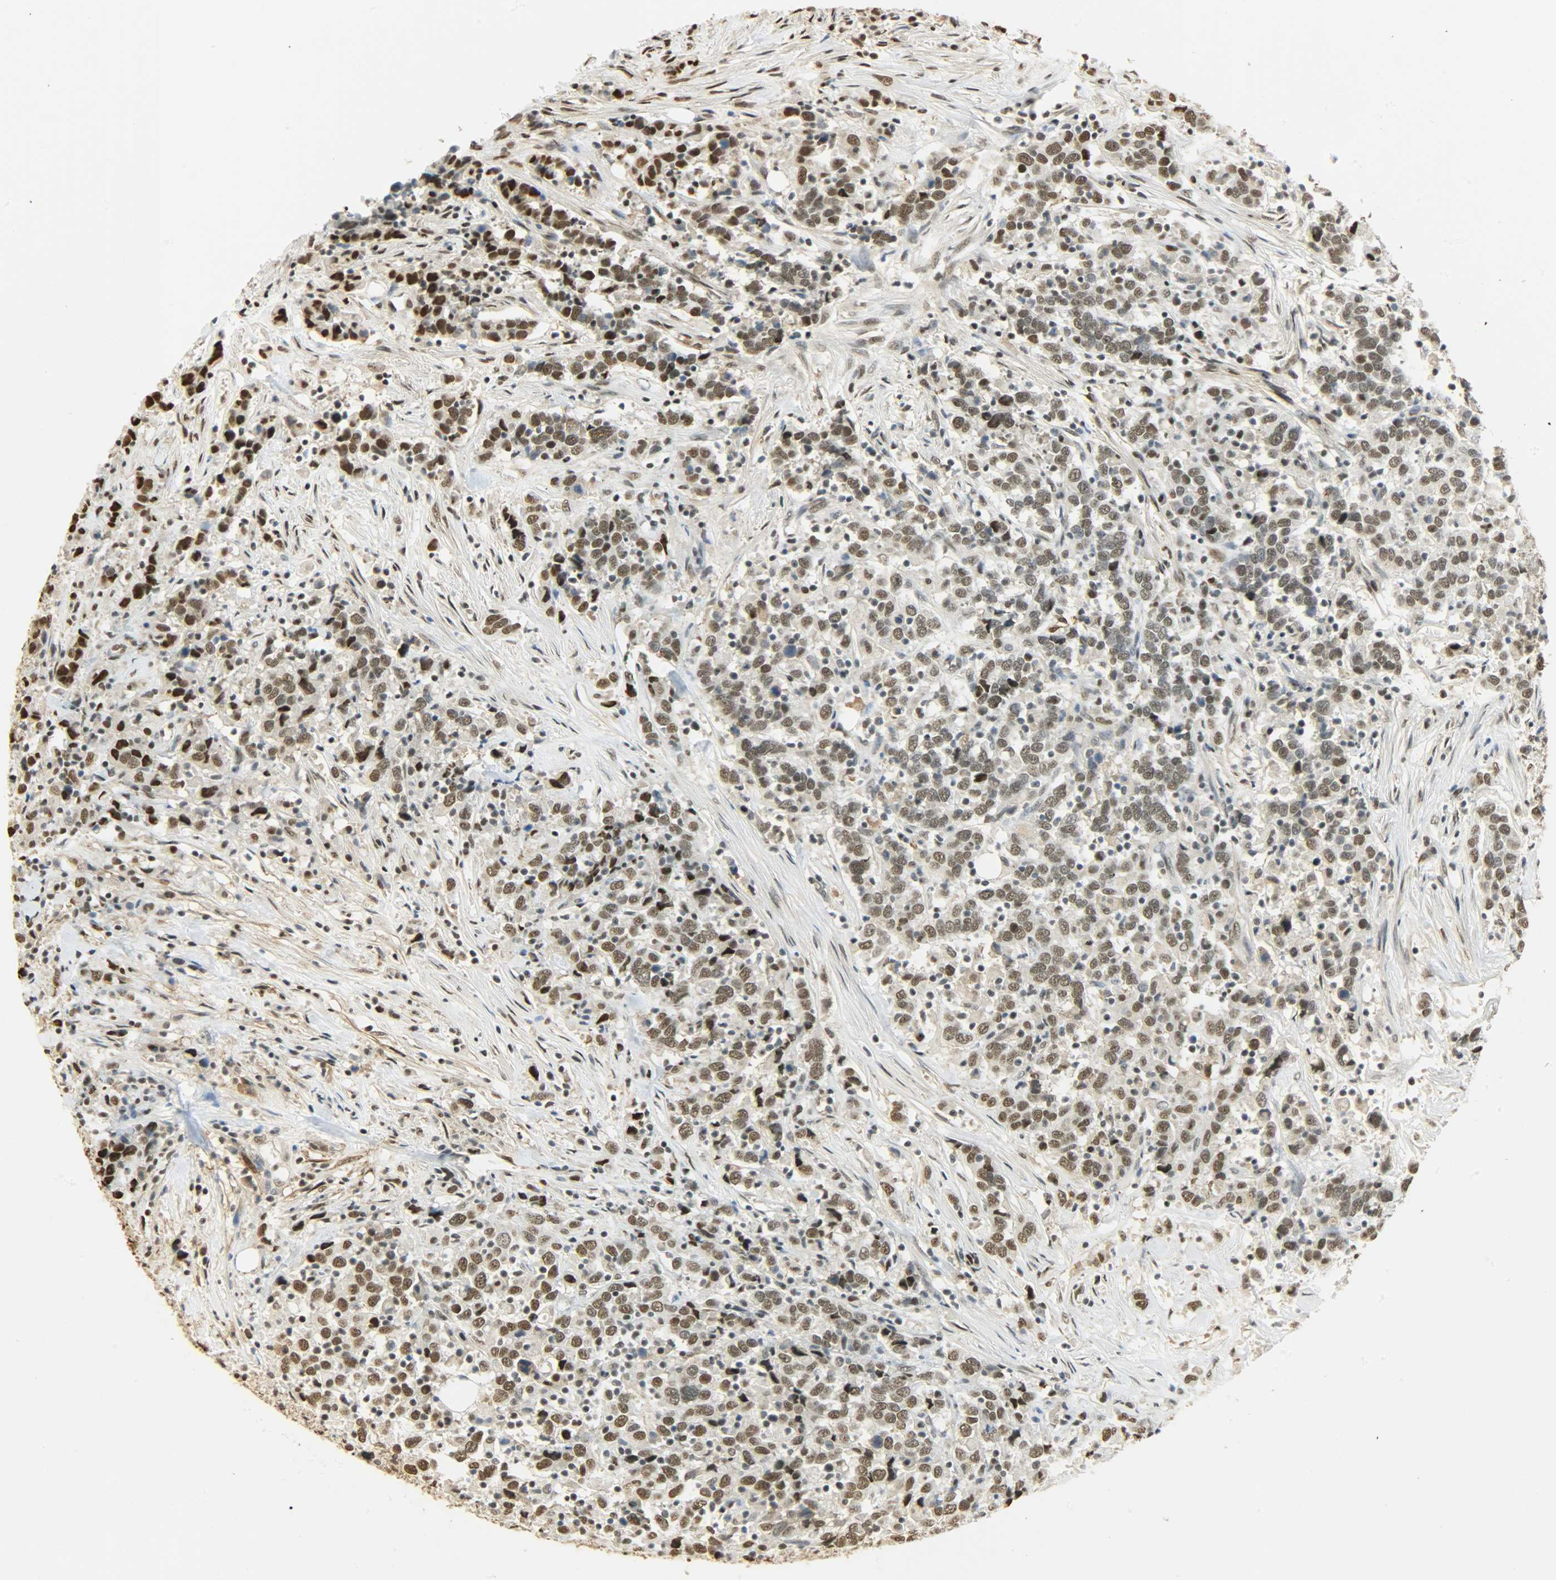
{"staining": {"intensity": "moderate", "quantity": ">75%", "location": "nuclear"}, "tissue": "urothelial cancer", "cell_type": "Tumor cells", "image_type": "cancer", "snomed": [{"axis": "morphology", "description": "Urothelial carcinoma, High grade"}, {"axis": "topography", "description": "Urinary bladder"}], "caption": "Protein analysis of high-grade urothelial carcinoma tissue demonstrates moderate nuclear positivity in about >75% of tumor cells. (DAB IHC, brown staining for protein, blue staining for nuclei).", "gene": "NGFR", "patient": {"sex": "male", "age": 61}}